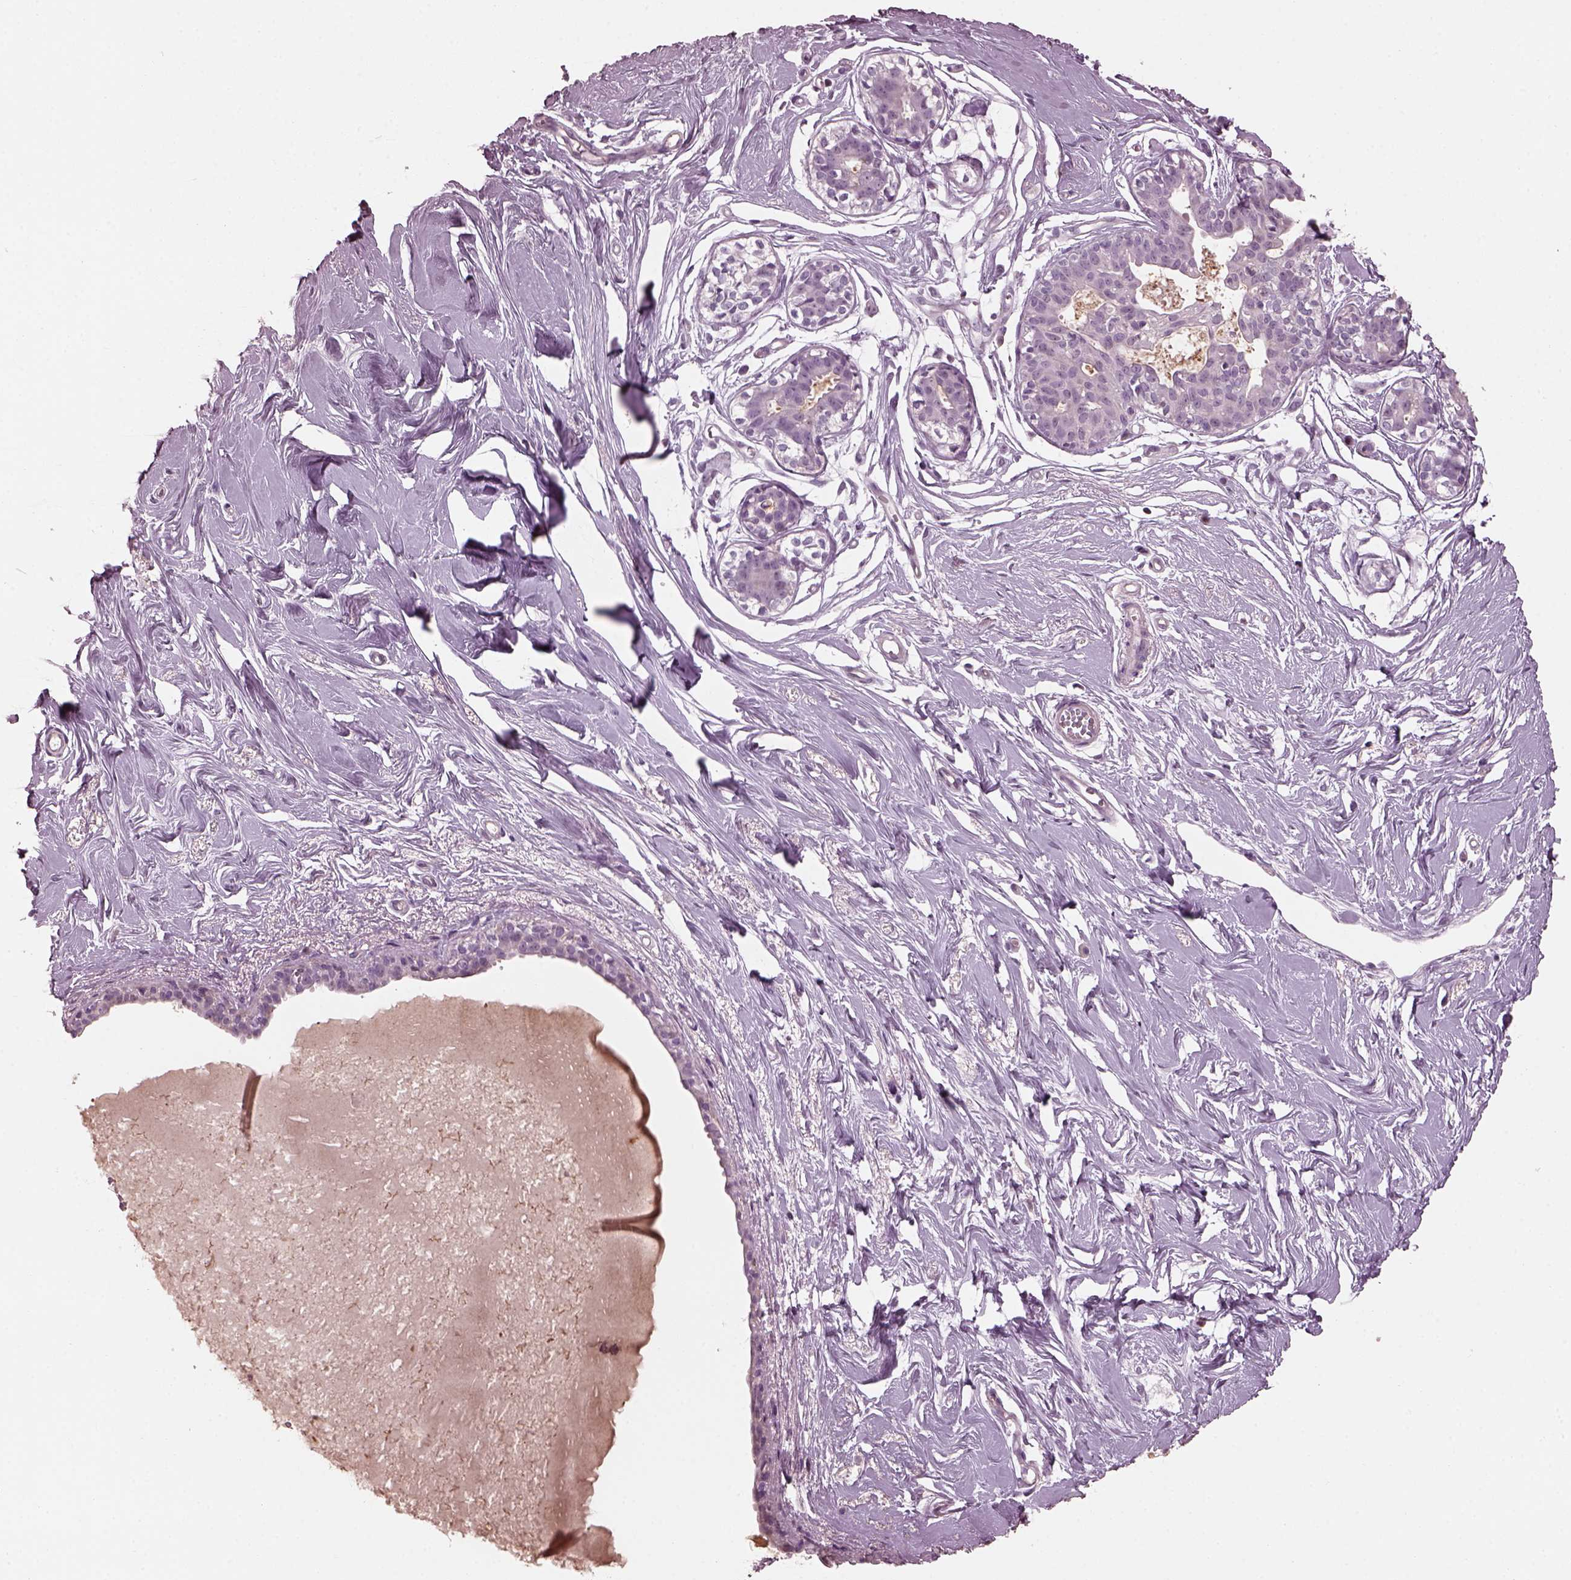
{"staining": {"intensity": "negative", "quantity": "none", "location": "none"}, "tissue": "breast", "cell_type": "Adipocytes", "image_type": "normal", "snomed": [{"axis": "morphology", "description": "Normal tissue, NOS"}, {"axis": "topography", "description": "Breast"}], "caption": "A high-resolution histopathology image shows IHC staining of unremarkable breast, which demonstrates no significant expression in adipocytes.", "gene": "BFSP1", "patient": {"sex": "female", "age": 49}}